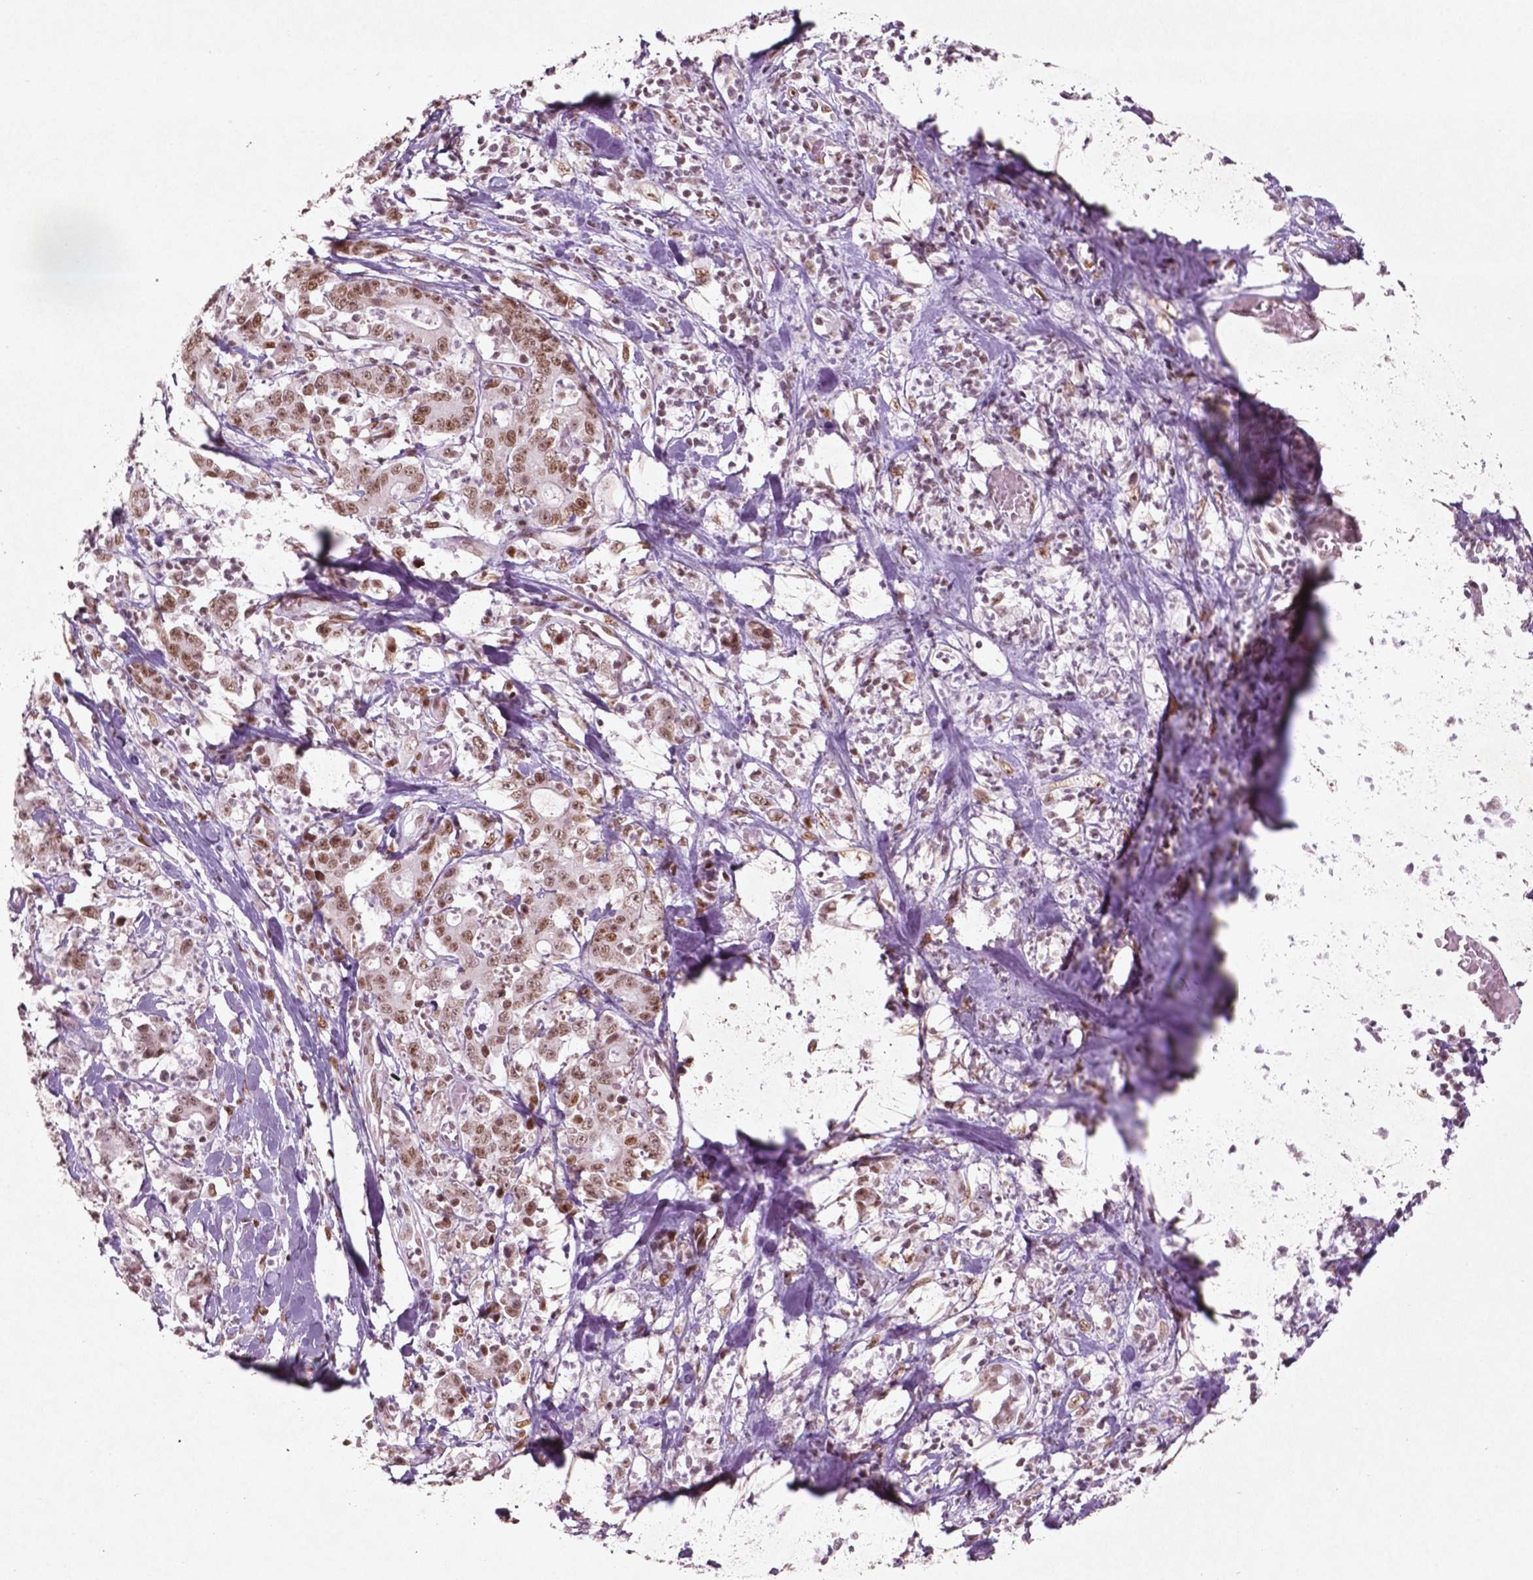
{"staining": {"intensity": "moderate", "quantity": ">75%", "location": "nuclear"}, "tissue": "stomach cancer", "cell_type": "Tumor cells", "image_type": "cancer", "snomed": [{"axis": "morphology", "description": "Adenocarcinoma, NOS"}, {"axis": "topography", "description": "Stomach, upper"}], "caption": "Protein expression analysis of human adenocarcinoma (stomach) reveals moderate nuclear staining in approximately >75% of tumor cells.", "gene": "HMG20B", "patient": {"sex": "male", "age": 68}}